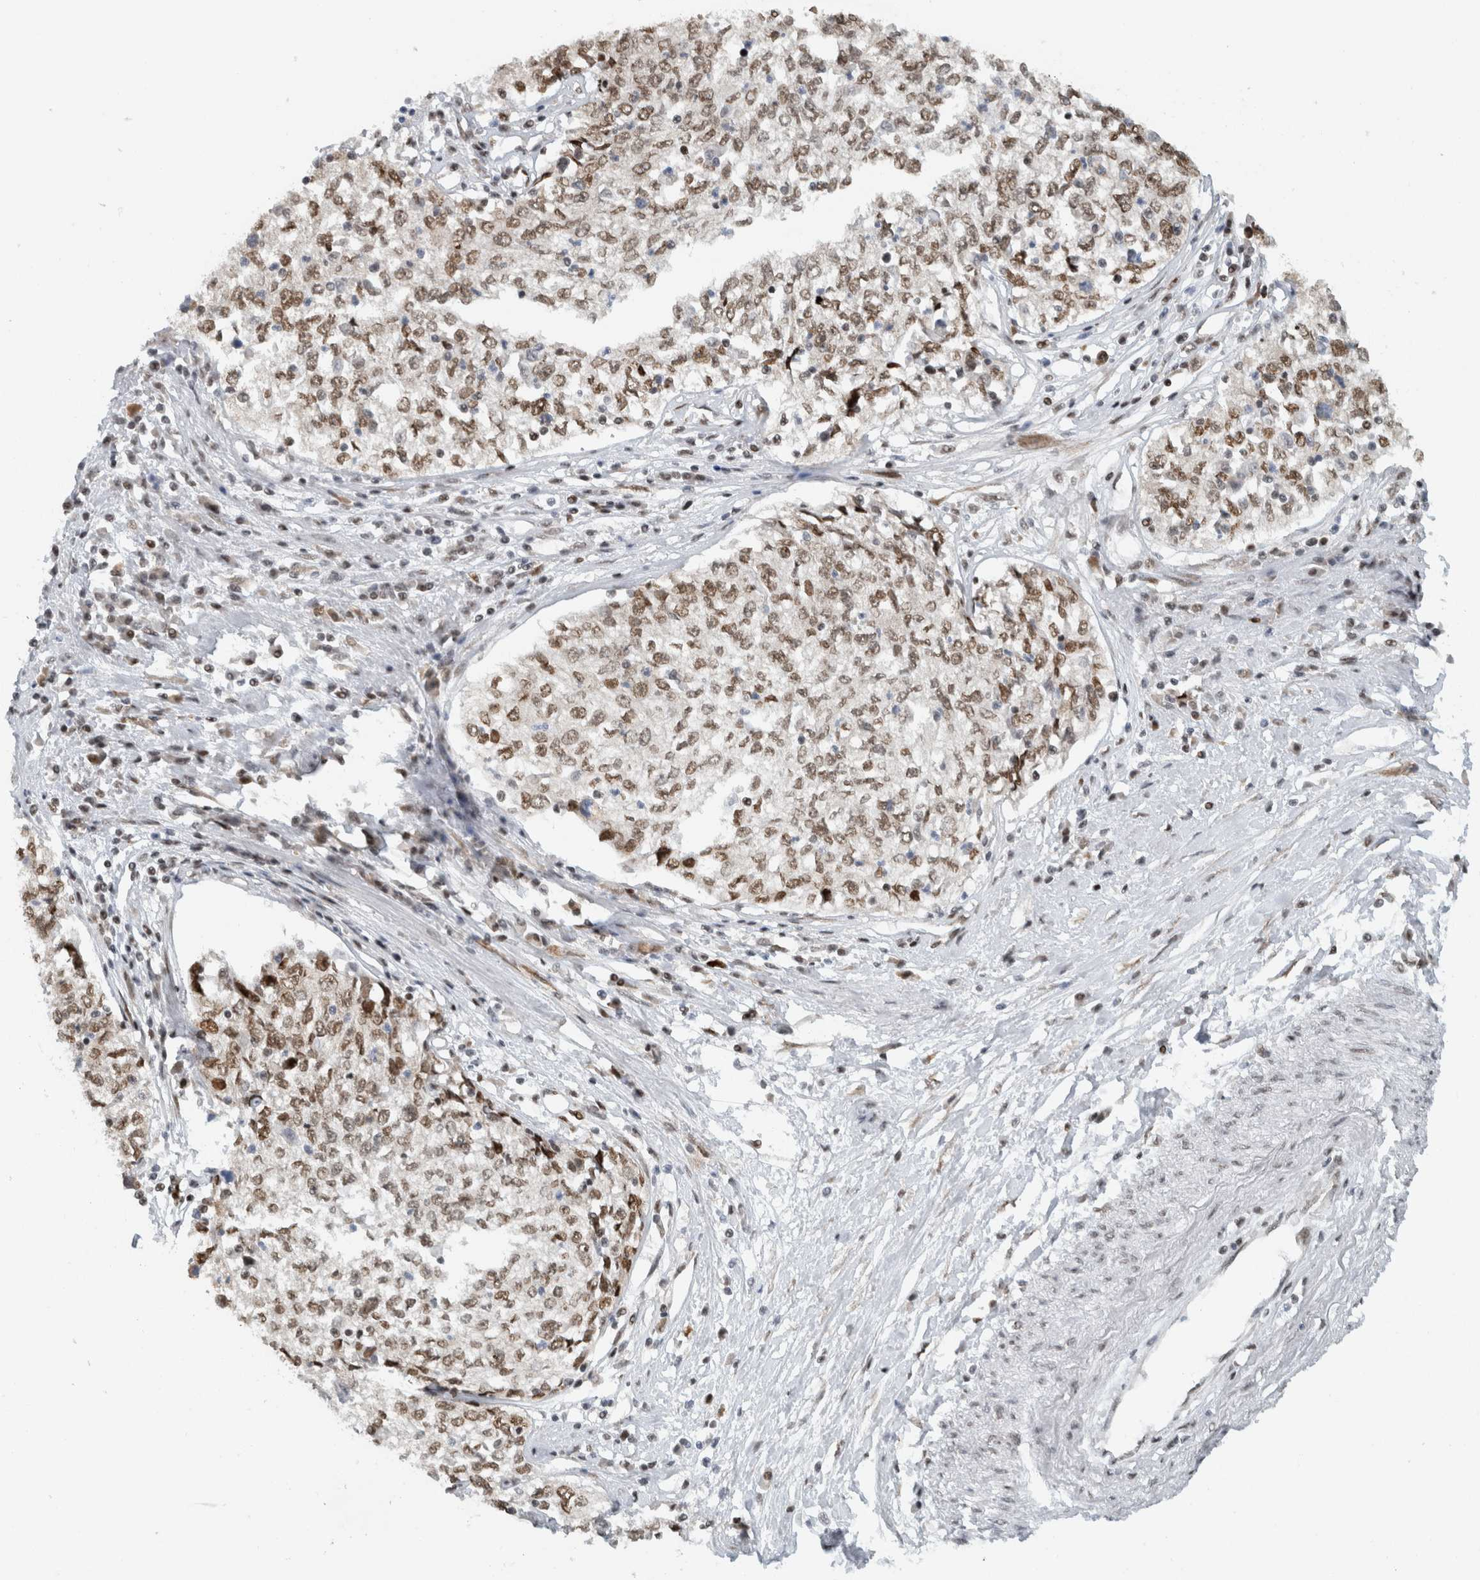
{"staining": {"intensity": "moderate", "quantity": ">75%", "location": "nuclear"}, "tissue": "cervical cancer", "cell_type": "Tumor cells", "image_type": "cancer", "snomed": [{"axis": "morphology", "description": "Squamous cell carcinoma, NOS"}, {"axis": "topography", "description": "Cervix"}], "caption": "IHC (DAB (3,3'-diaminobenzidine)) staining of human cervical cancer exhibits moderate nuclear protein positivity in approximately >75% of tumor cells.", "gene": "HNRNPR", "patient": {"sex": "female", "age": 57}}